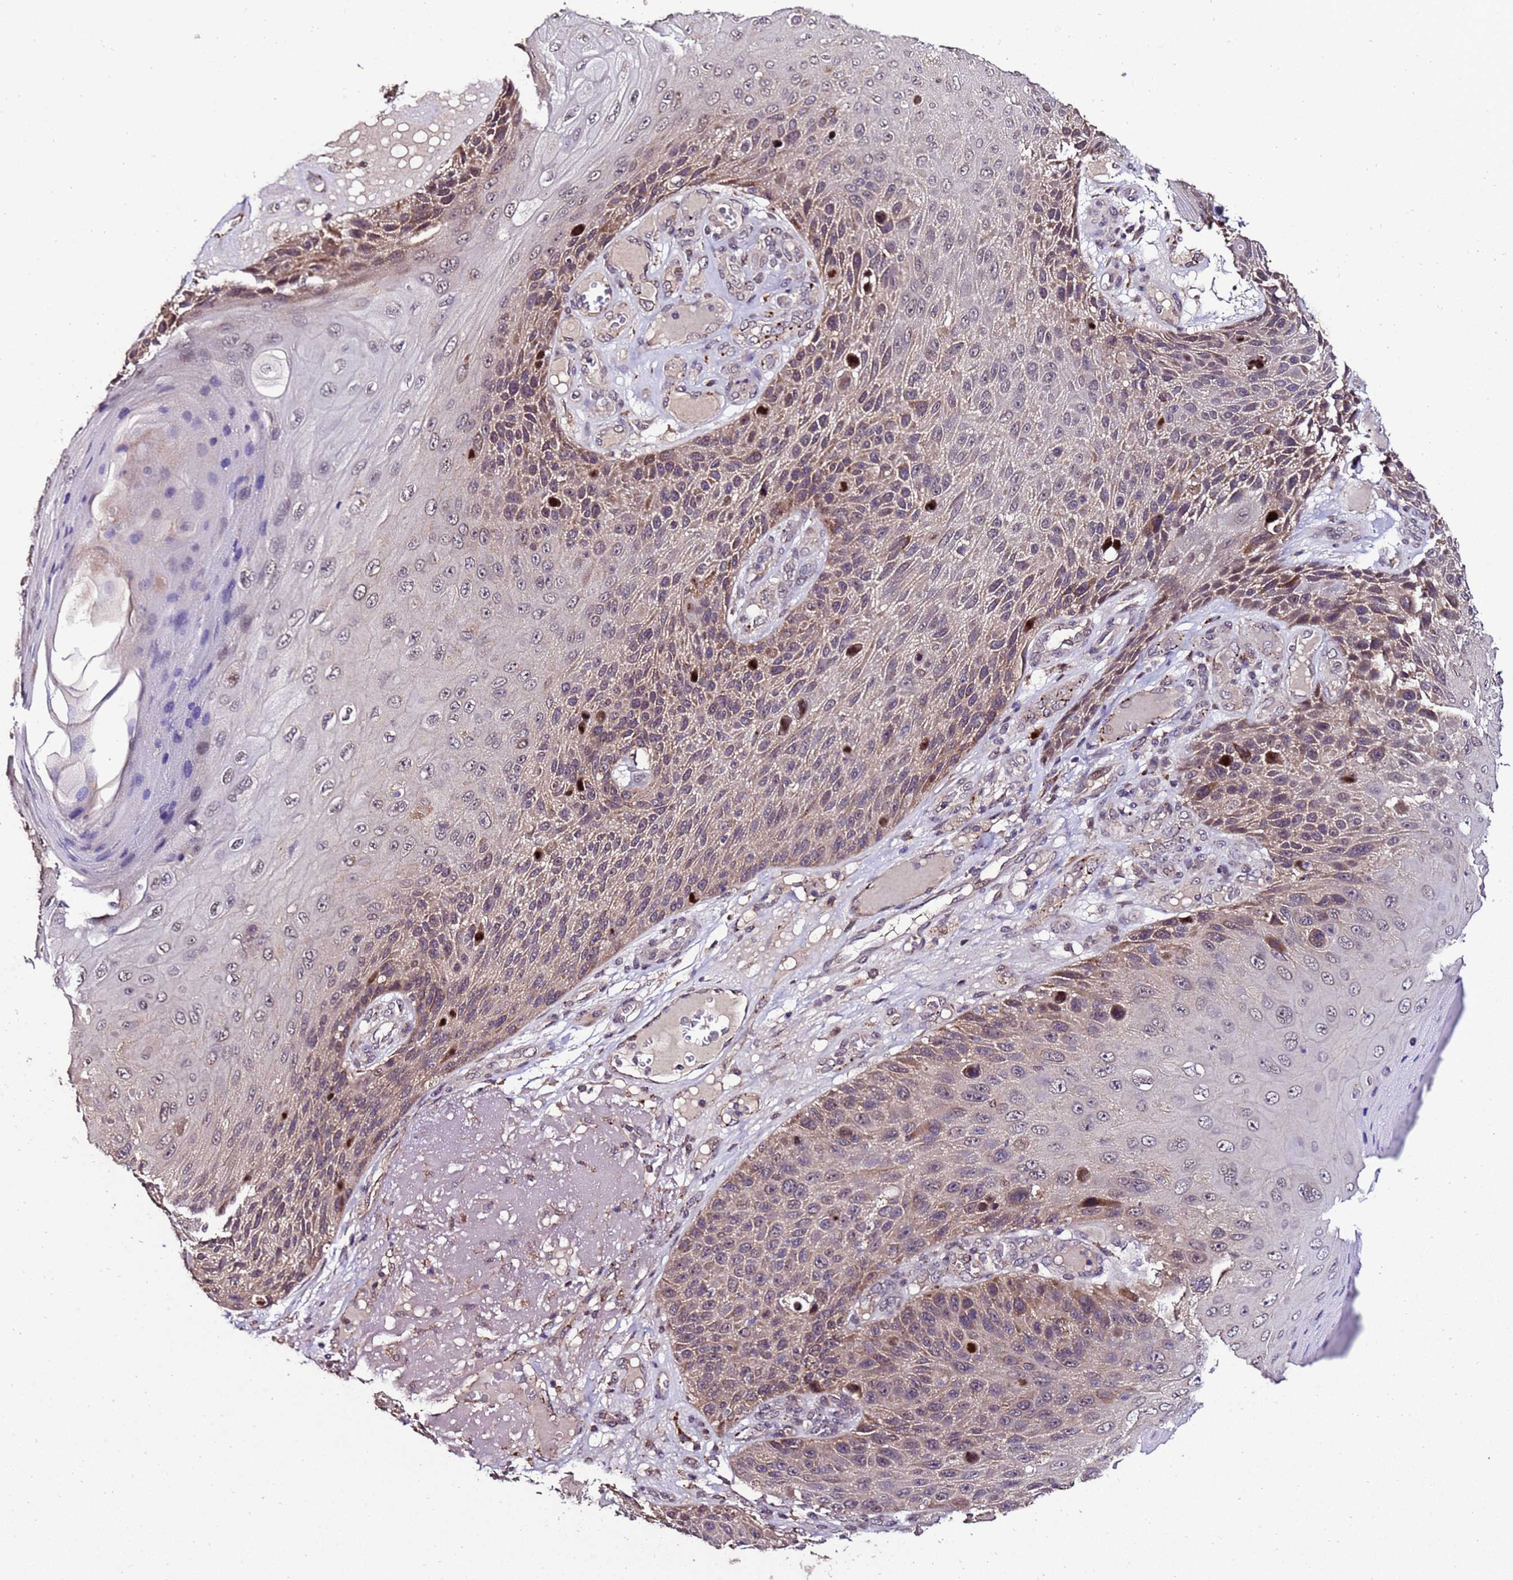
{"staining": {"intensity": "moderate", "quantity": ">75%", "location": "cytoplasmic/membranous"}, "tissue": "skin cancer", "cell_type": "Tumor cells", "image_type": "cancer", "snomed": [{"axis": "morphology", "description": "Squamous cell carcinoma, NOS"}, {"axis": "topography", "description": "Skin"}], "caption": "Skin cancer stained with a brown dye reveals moderate cytoplasmic/membranous positive staining in about >75% of tumor cells.", "gene": "ZNF329", "patient": {"sex": "female", "age": 88}}